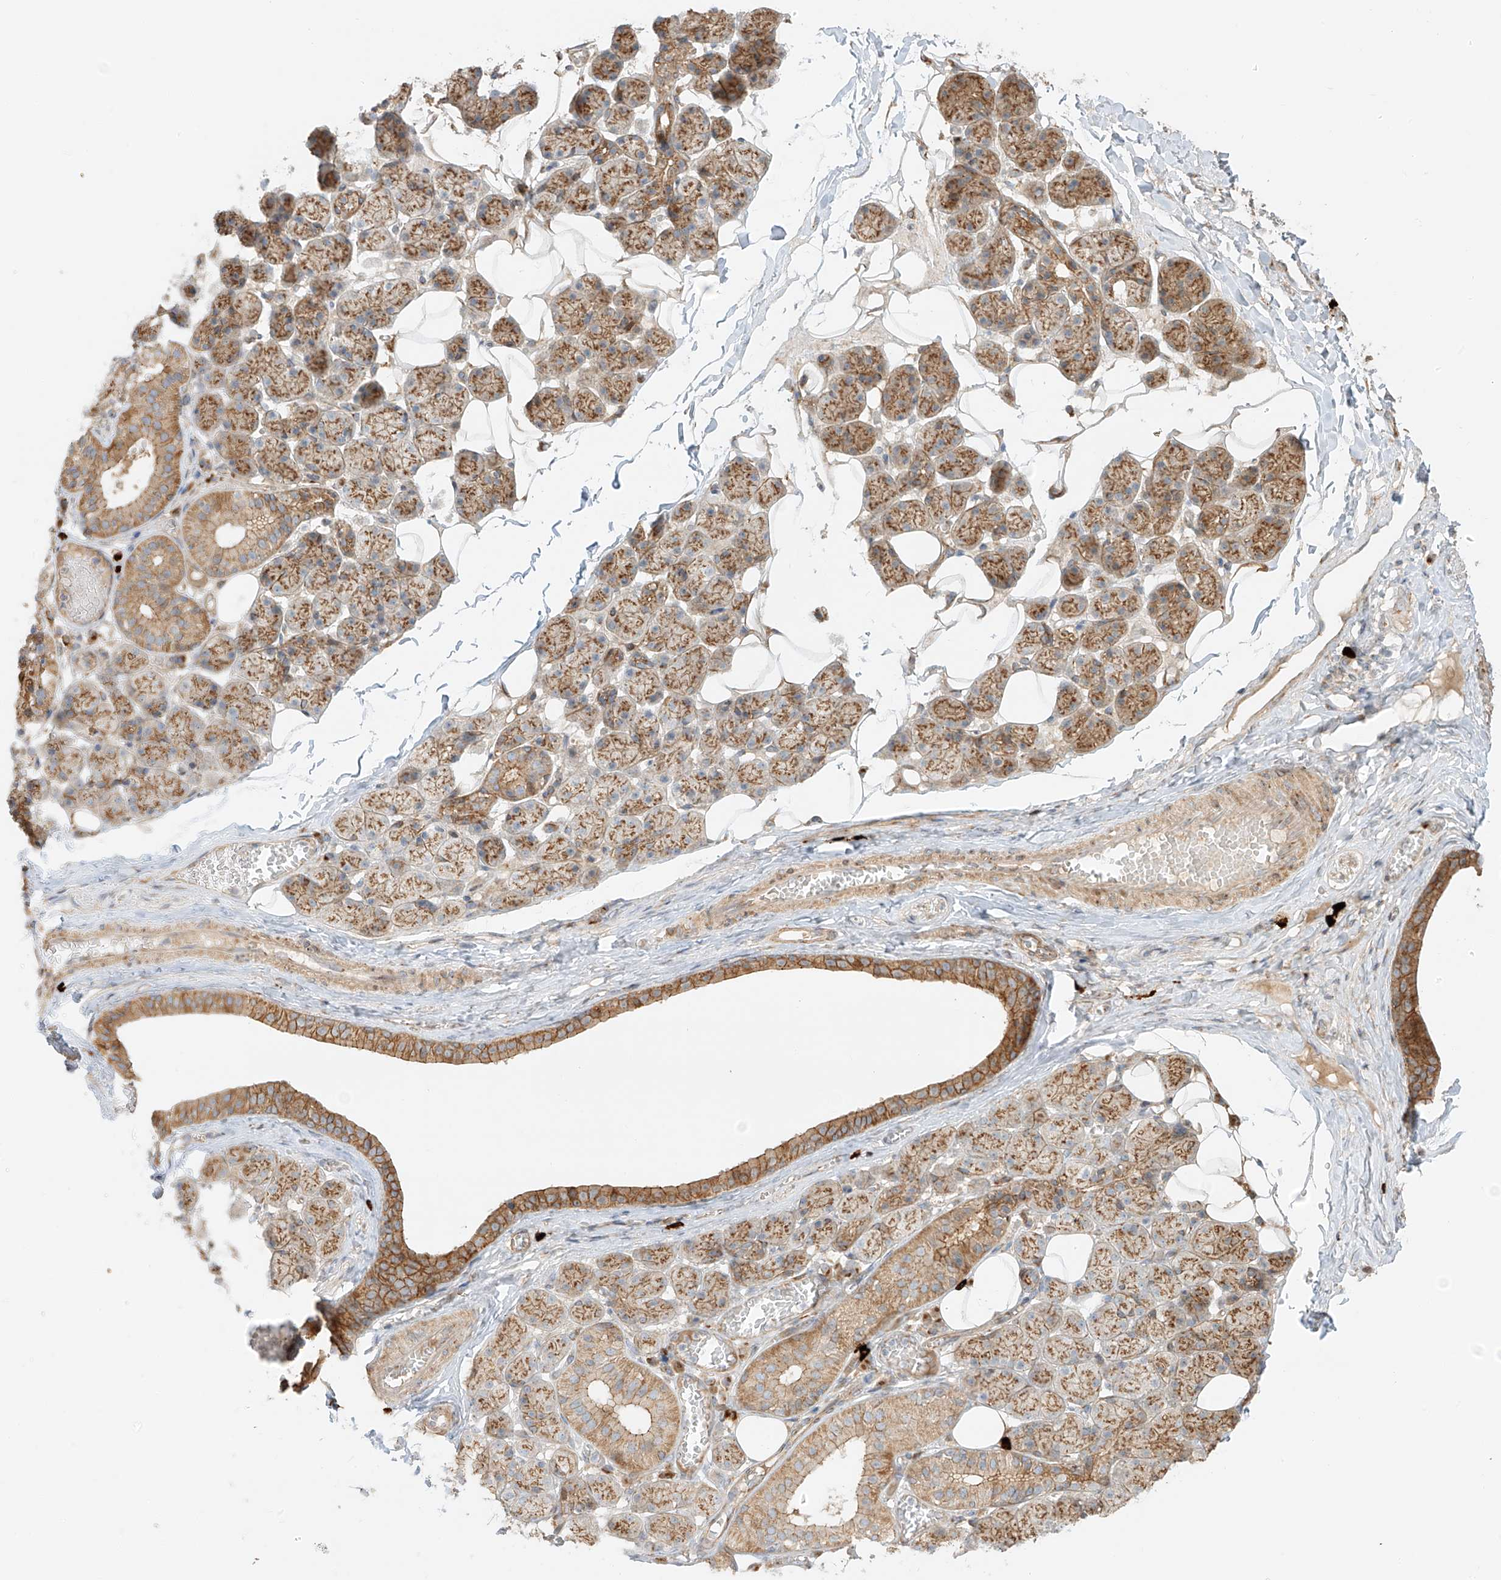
{"staining": {"intensity": "moderate", "quantity": ">75%", "location": "cytoplasmic/membranous"}, "tissue": "salivary gland", "cell_type": "Glandular cells", "image_type": "normal", "snomed": [{"axis": "morphology", "description": "Normal tissue, NOS"}, {"axis": "topography", "description": "Salivary gland"}], "caption": "Protein expression analysis of unremarkable salivary gland demonstrates moderate cytoplasmic/membranous positivity in about >75% of glandular cells. (Brightfield microscopy of DAB IHC at high magnification).", "gene": "ZNF287", "patient": {"sex": "female", "age": 33}}